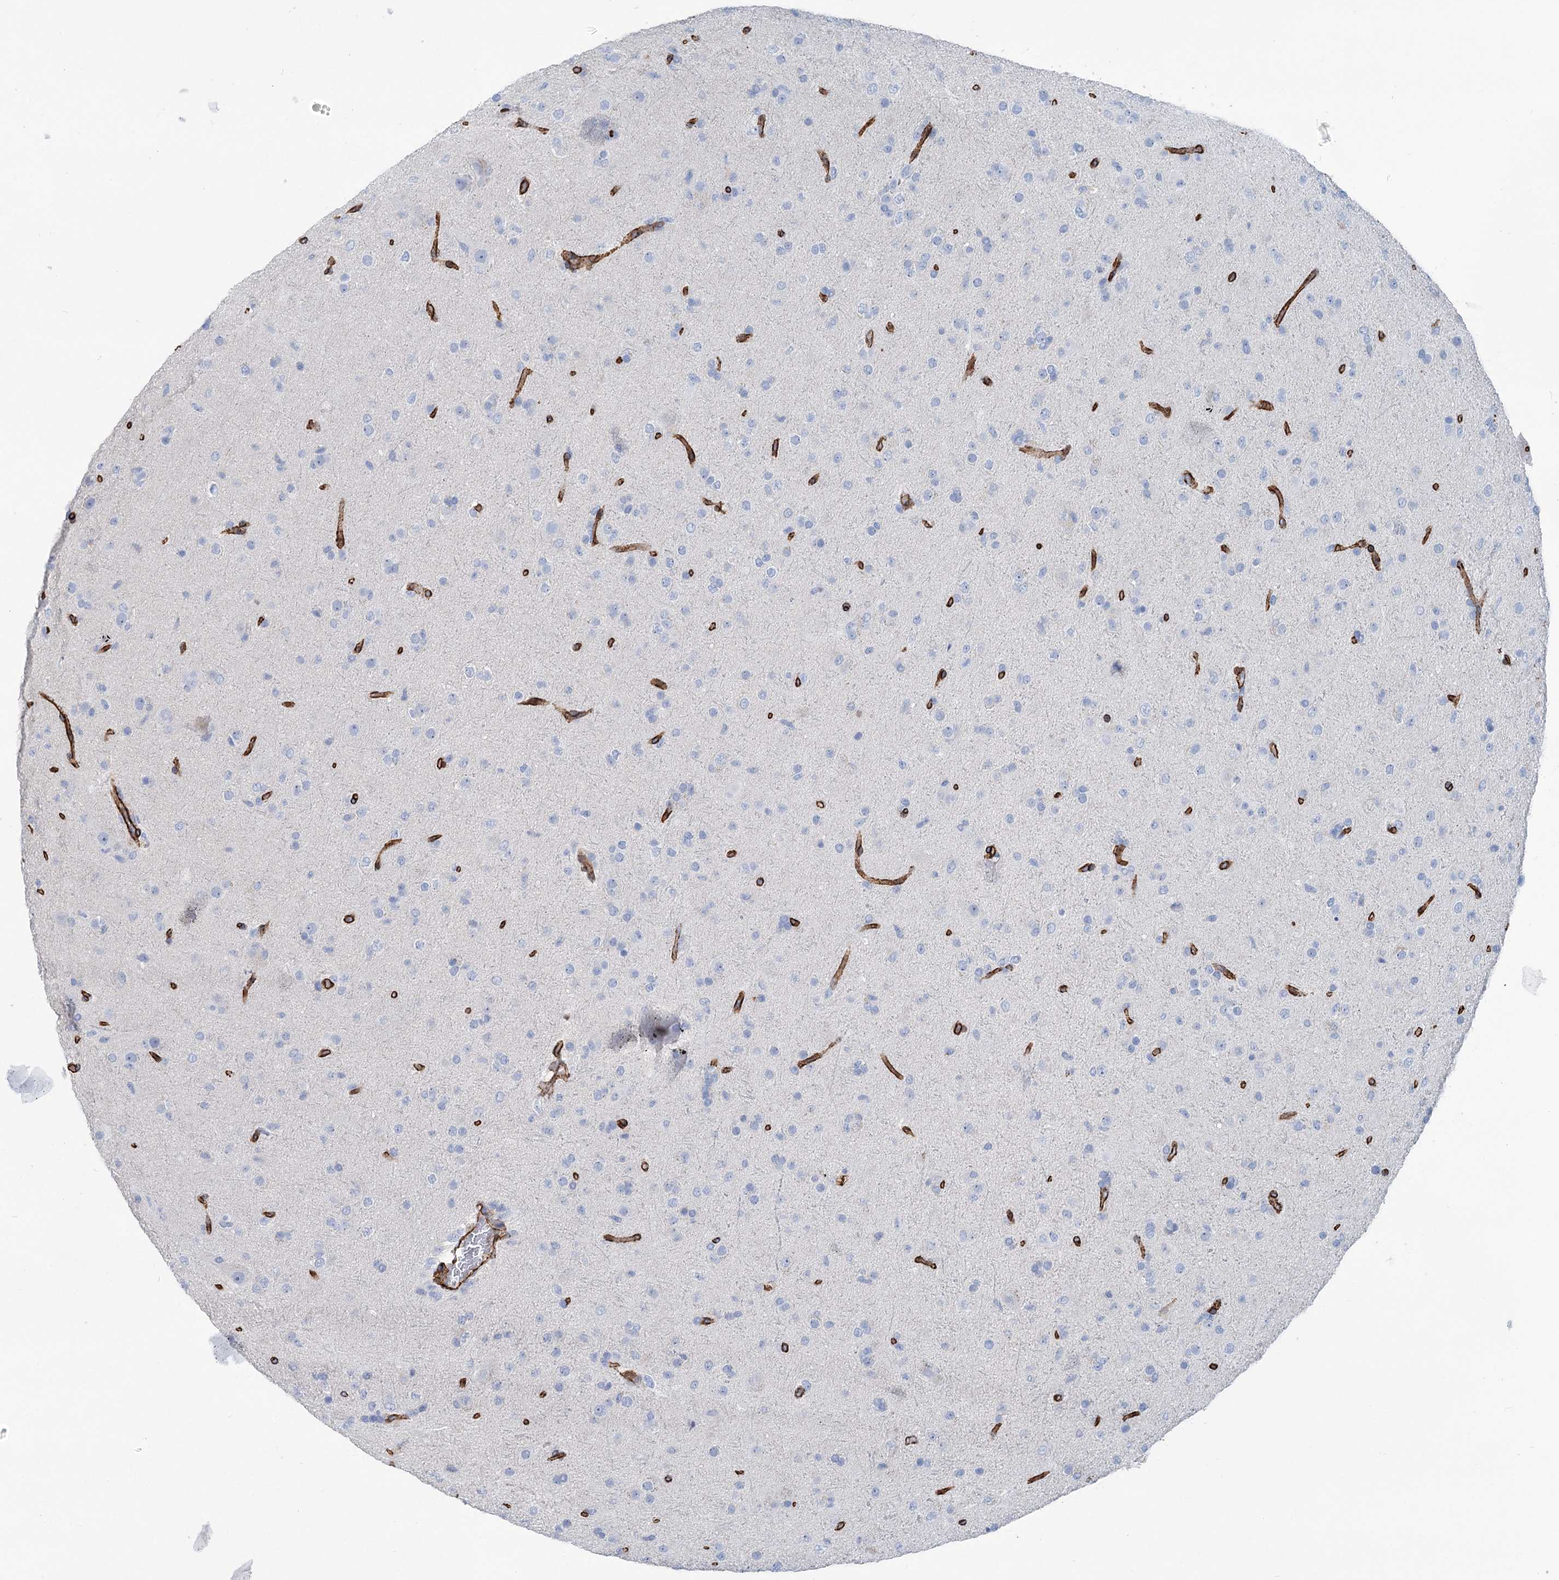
{"staining": {"intensity": "negative", "quantity": "none", "location": "none"}, "tissue": "glioma", "cell_type": "Tumor cells", "image_type": "cancer", "snomed": [{"axis": "morphology", "description": "Glioma, malignant, Low grade"}, {"axis": "topography", "description": "Brain"}], "caption": "Malignant glioma (low-grade) stained for a protein using IHC reveals no staining tumor cells.", "gene": "IQSEC1", "patient": {"sex": "male", "age": 65}}